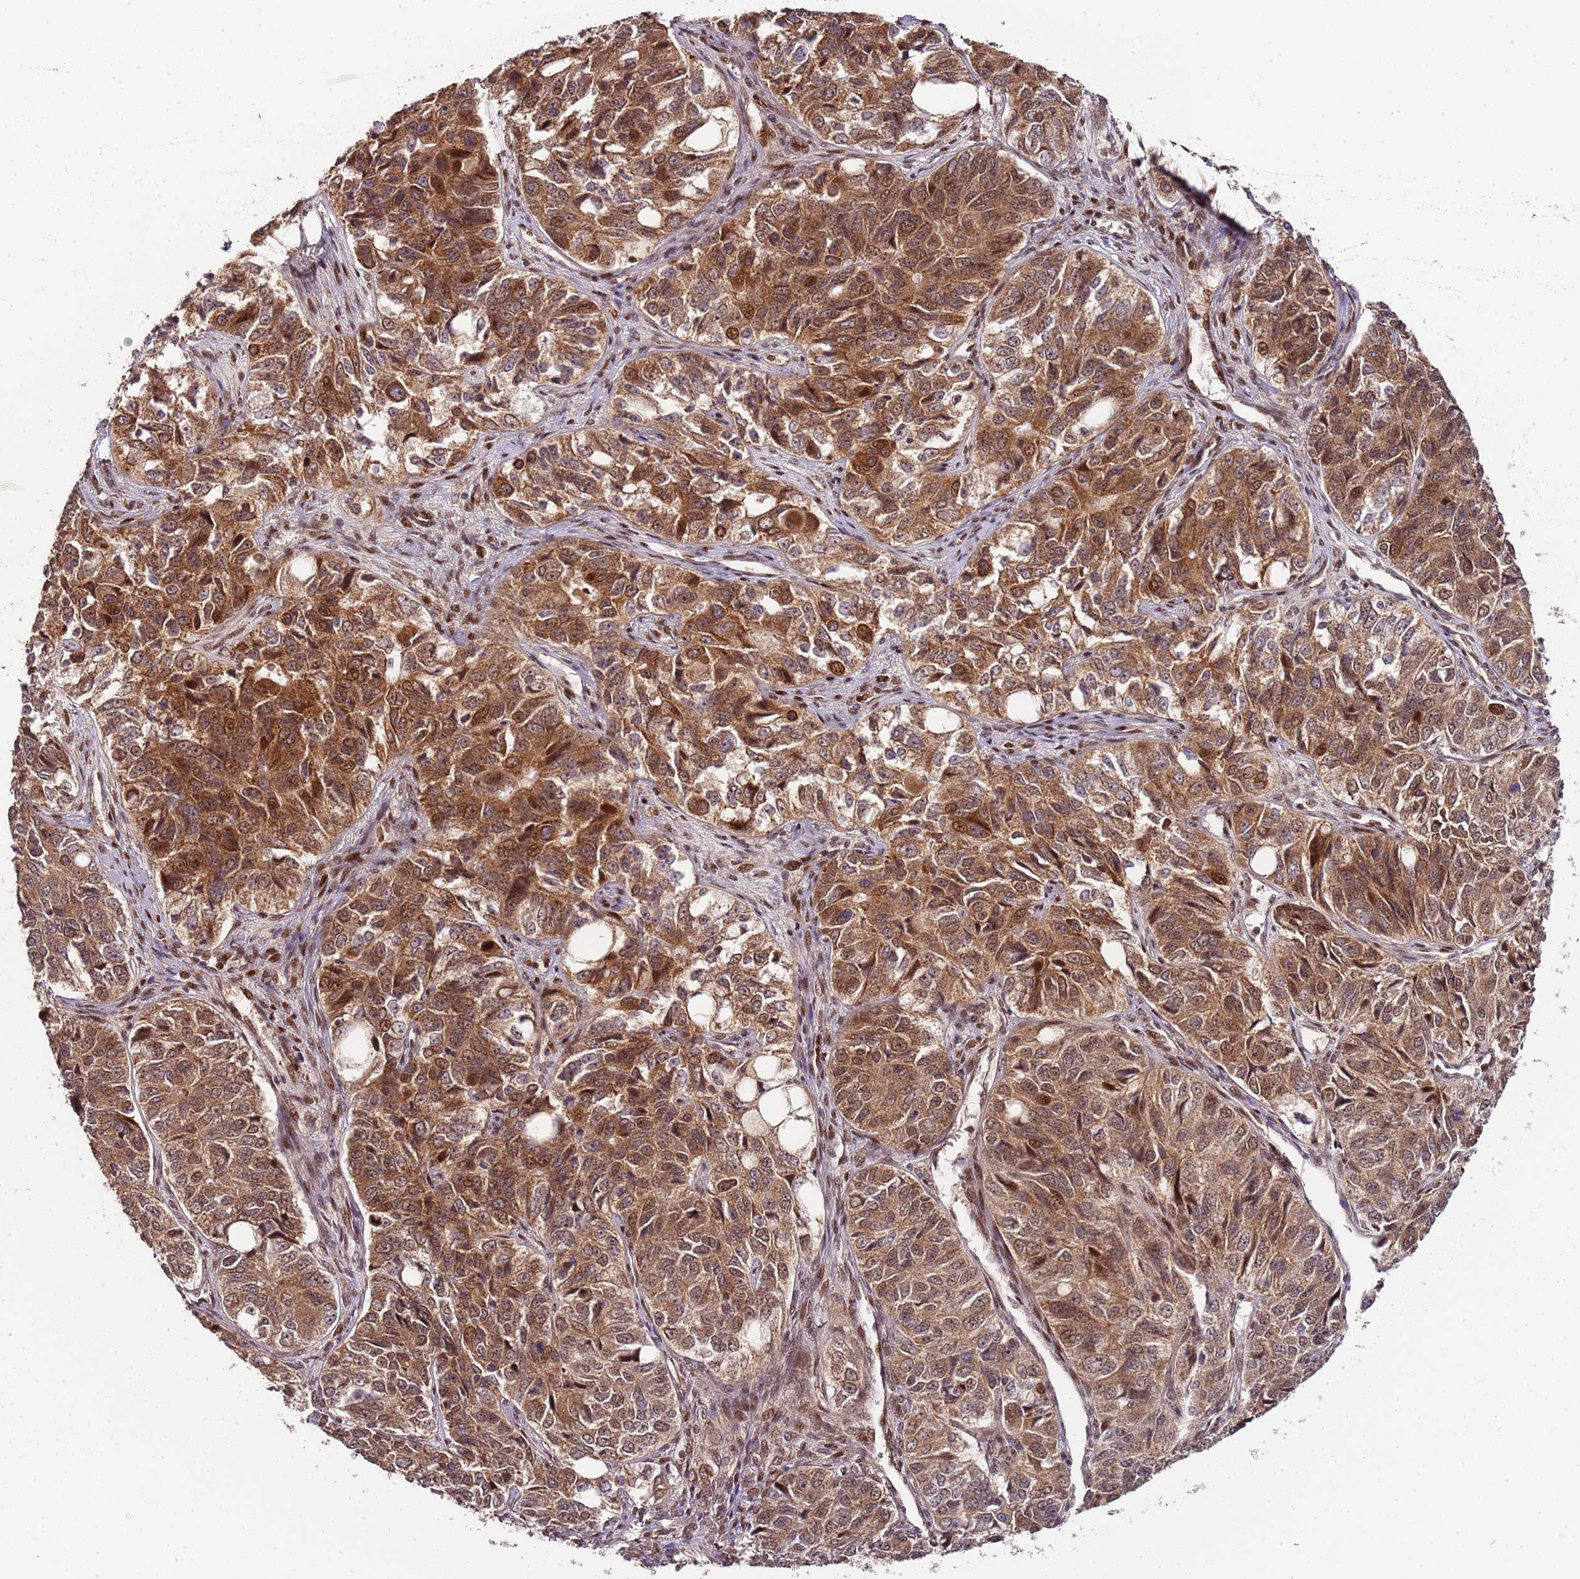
{"staining": {"intensity": "moderate", "quantity": ">75%", "location": "cytoplasmic/membranous,nuclear"}, "tissue": "ovarian cancer", "cell_type": "Tumor cells", "image_type": "cancer", "snomed": [{"axis": "morphology", "description": "Carcinoma, endometroid"}, {"axis": "topography", "description": "Ovary"}], "caption": "Brown immunohistochemical staining in human ovarian cancer shows moderate cytoplasmic/membranous and nuclear expression in approximately >75% of tumor cells. Nuclei are stained in blue.", "gene": "EDC3", "patient": {"sex": "female", "age": 51}}